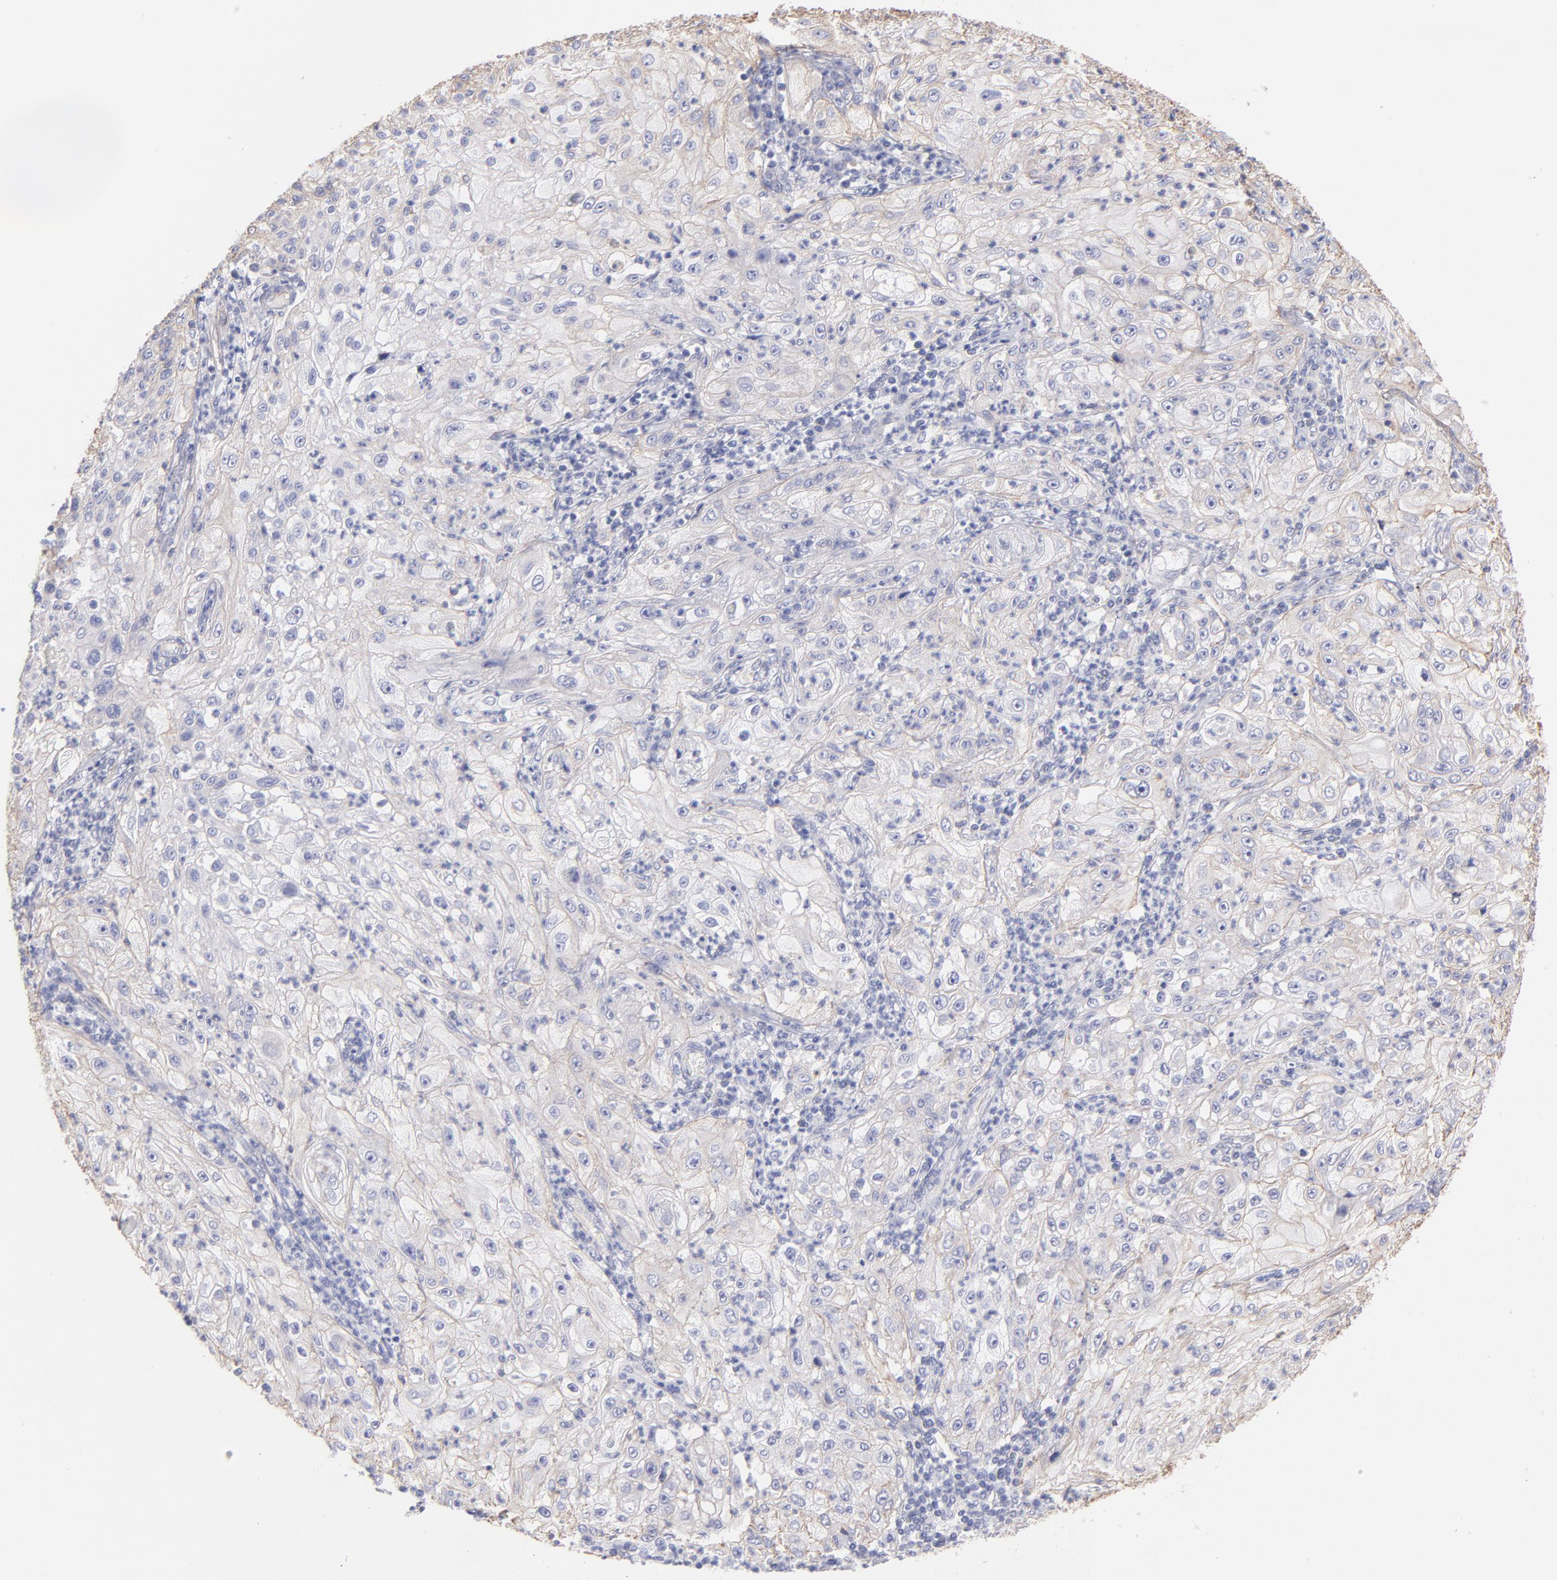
{"staining": {"intensity": "weak", "quantity": "25%-75%", "location": "cytoplasmic/membranous"}, "tissue": "lung cancer", "cell_type": "Tumor cells", "image_type": "cancer", "snomed": [{"axis": "morphology", "description": "Inflammation, NOS"}, {"axis": "morphology", "description": "Squamous cell carcinoma, NOS"}, {"axis": "topography", "description": "Lymph node"}, {"axis": "topography", "description": "Soft tissue"}, {"axis": "topography", "description": "Lung"}], "caption": "Protein staining exhibits weak cytoplasmic/membranous positivity in approximately 25%-75% of tumor cells in squamous cell carcinoma (lung). (IHC, brightfield microscopy, high magnification).", "gene": "PLEC", "patient": {"sex": "male", "age": 66}}